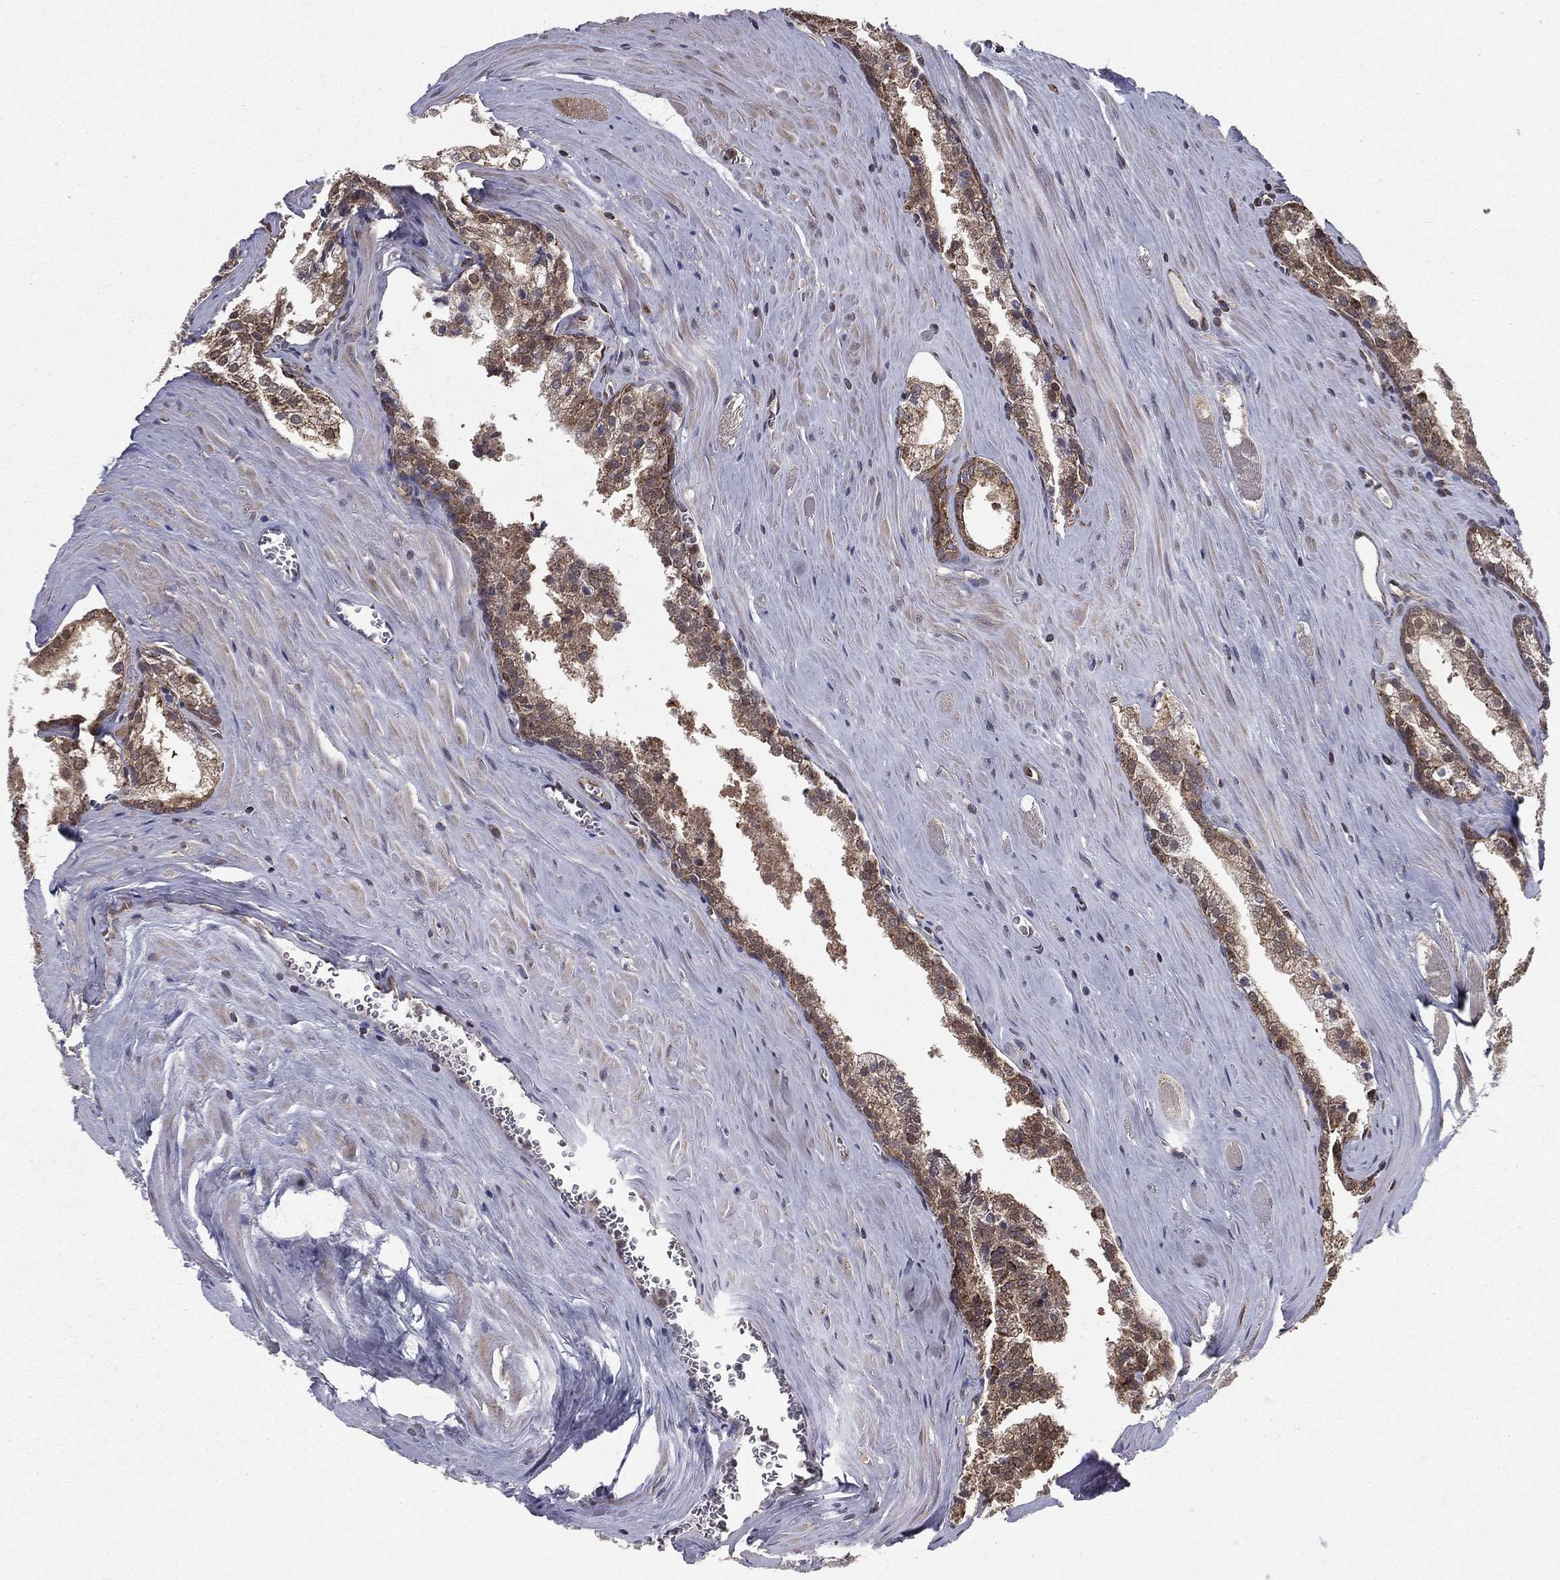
{"staining": {"intensity": "moderate", "quantity": ">75%", "location": "cytoplasmic/membranous"}, "tissue": "prostate cancer", "cell_type": "Tumor cells", "image_type": "cancer", "snomed": [{"axis": "morphology", "description": "Adenocarcinoma, NOS"}, {"axis": "topography", "description": "Prostate"}], "caption": "Immunohistochemical staining of prostate adenocarcinoma displays moderate cytoplasmic/membranous protein positivity in approximately >75% of tumor cells.", "gene": "RIGI", "patient": {"sex": "male", "age": 72}}